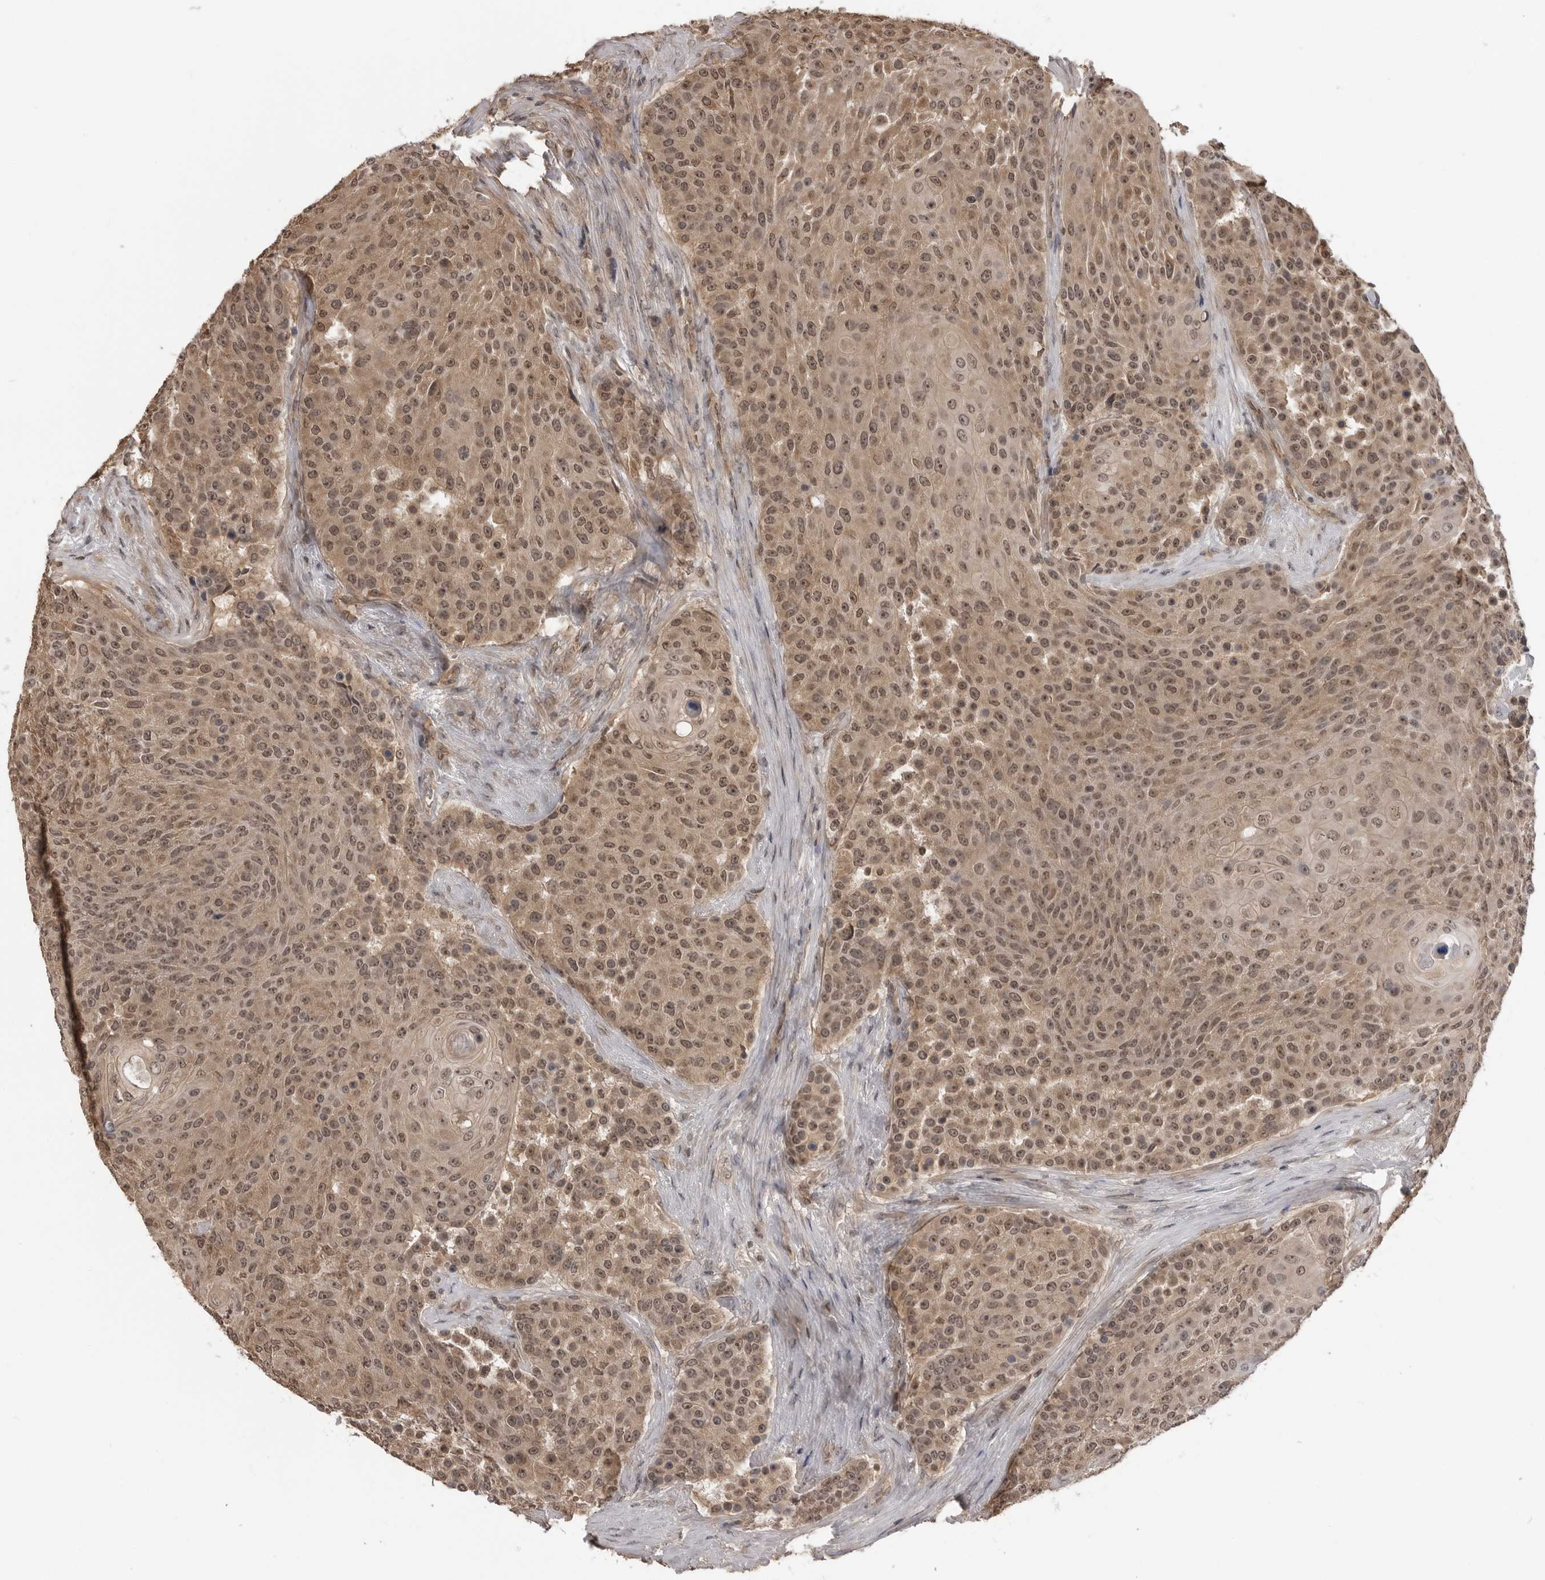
{"staining": {"intensity": "moderate", "quantity": ">75%", "location": "cytoplasmic/membranous,nuclear"}, "tissue": "urothelial cancer", "cell_type": "Tumor cells", "image_type": "cancer", "snomed": [{"axis": "morphology", "description": "Urothelial carcinoma, High grade"}, {"axis": "topography", "description": "Urinary bladder"}], "caption": "Tumor cells show moderate cytoplasmic/membranous and nuclear staining in approximately >75% of cells in urothelial cancer. Using DAB (brown) and hematoxylin (blue) stains, captured at high magnification using brightfield microscopy.", "gene": "IL24", "patient": {"sex": "female", "age": 63}}